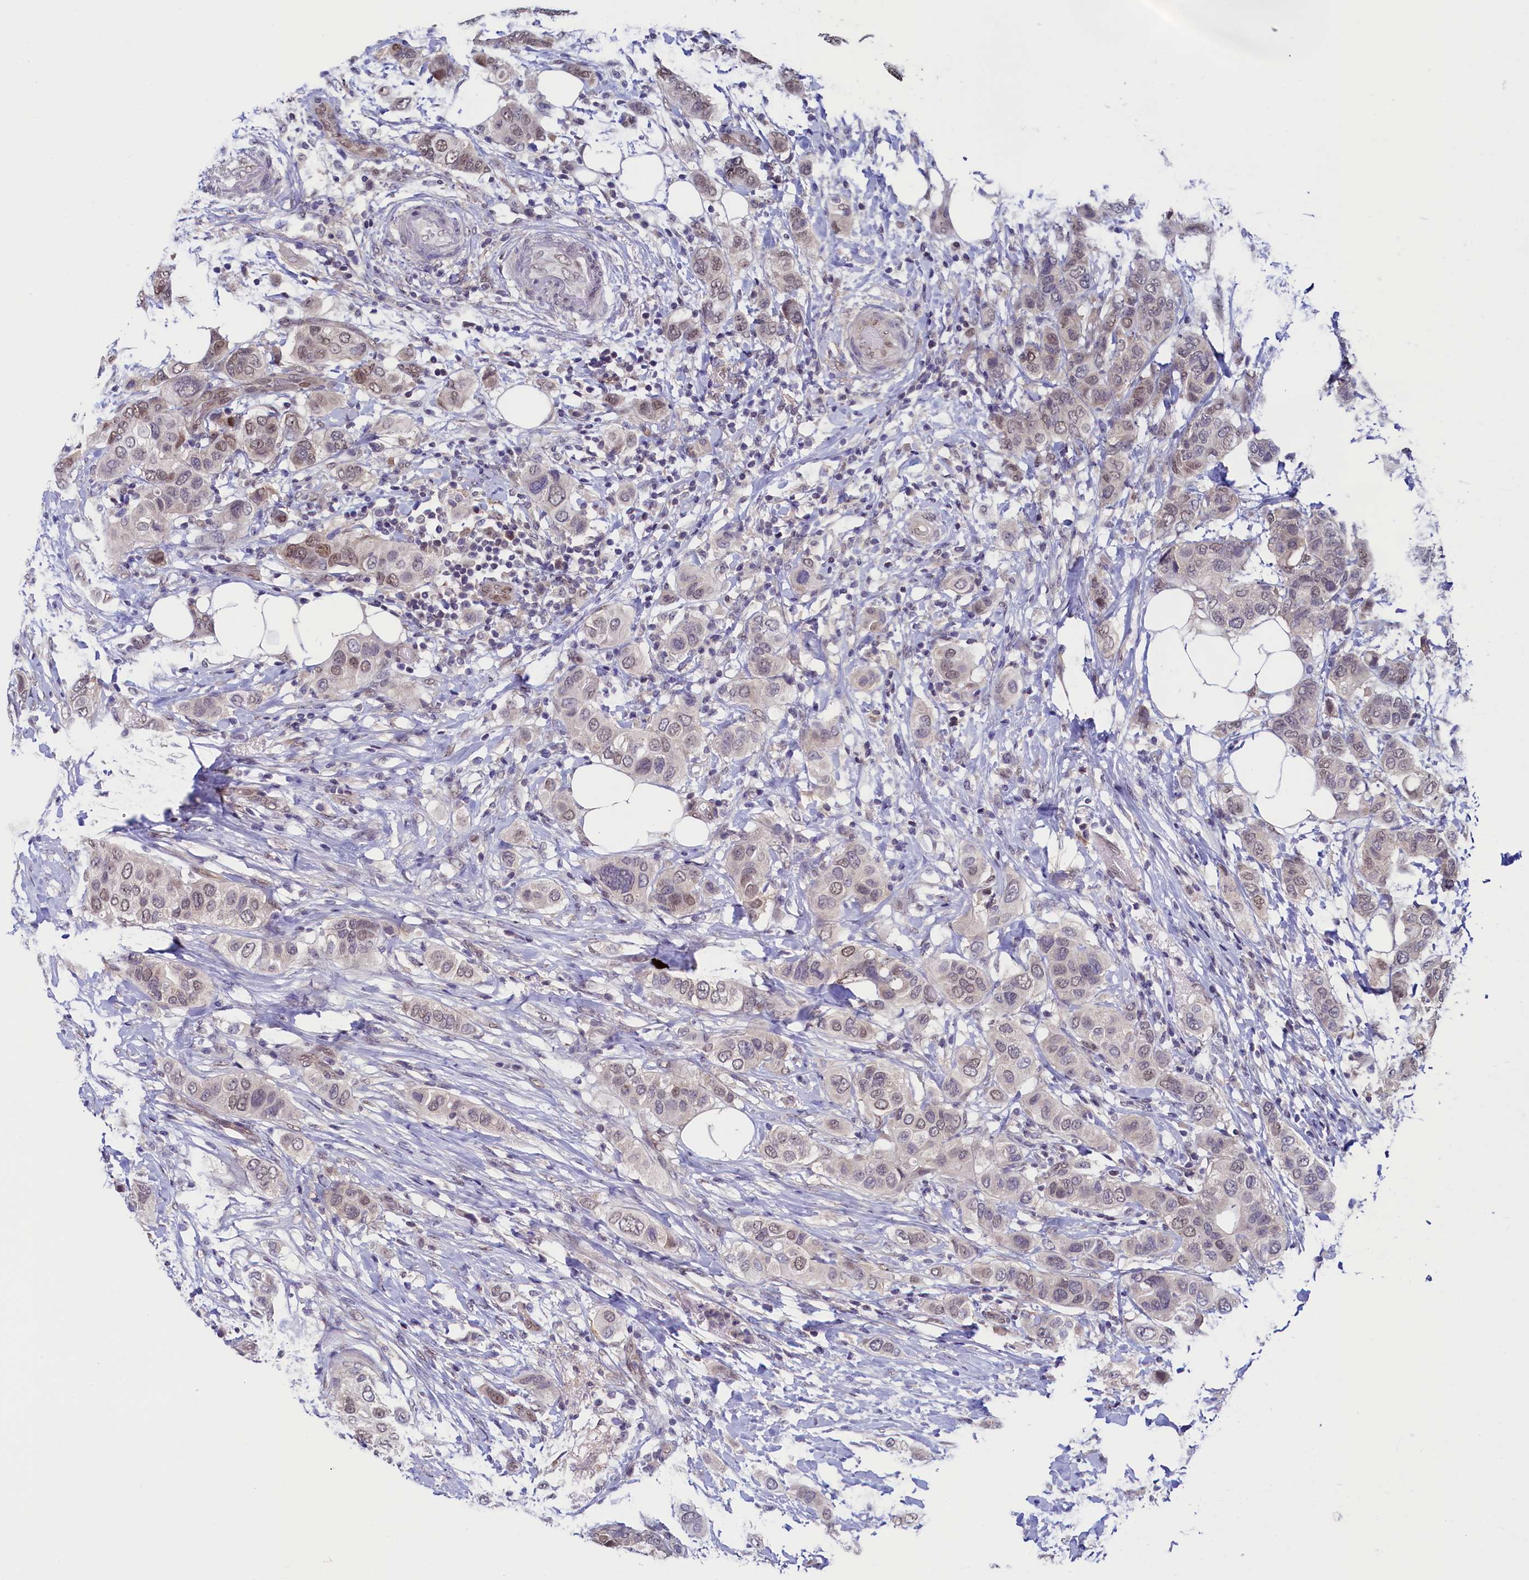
{"staining": {"intensity": "weak", "quantity": "25%-75%", "location": "nuclear"}, "tissue": "breast cancer", "cell_type": "Tumor cells", "image_type": "cancer", "snomed": [{"axis": "morphology", "description": "Lobular carcinoma"}, {"axis": "topography", "description": "Breast"}], "caption": "This histopathology image reveals lobular carcinoma (breast) stained with IHC to label a protein in brown. The nuclear of tumor cells show weak positivity for the protein. Nuclei are counter-stained blue.", "gene": "FLYWCH2", "patient": {"sex": "female", "age": 51}}